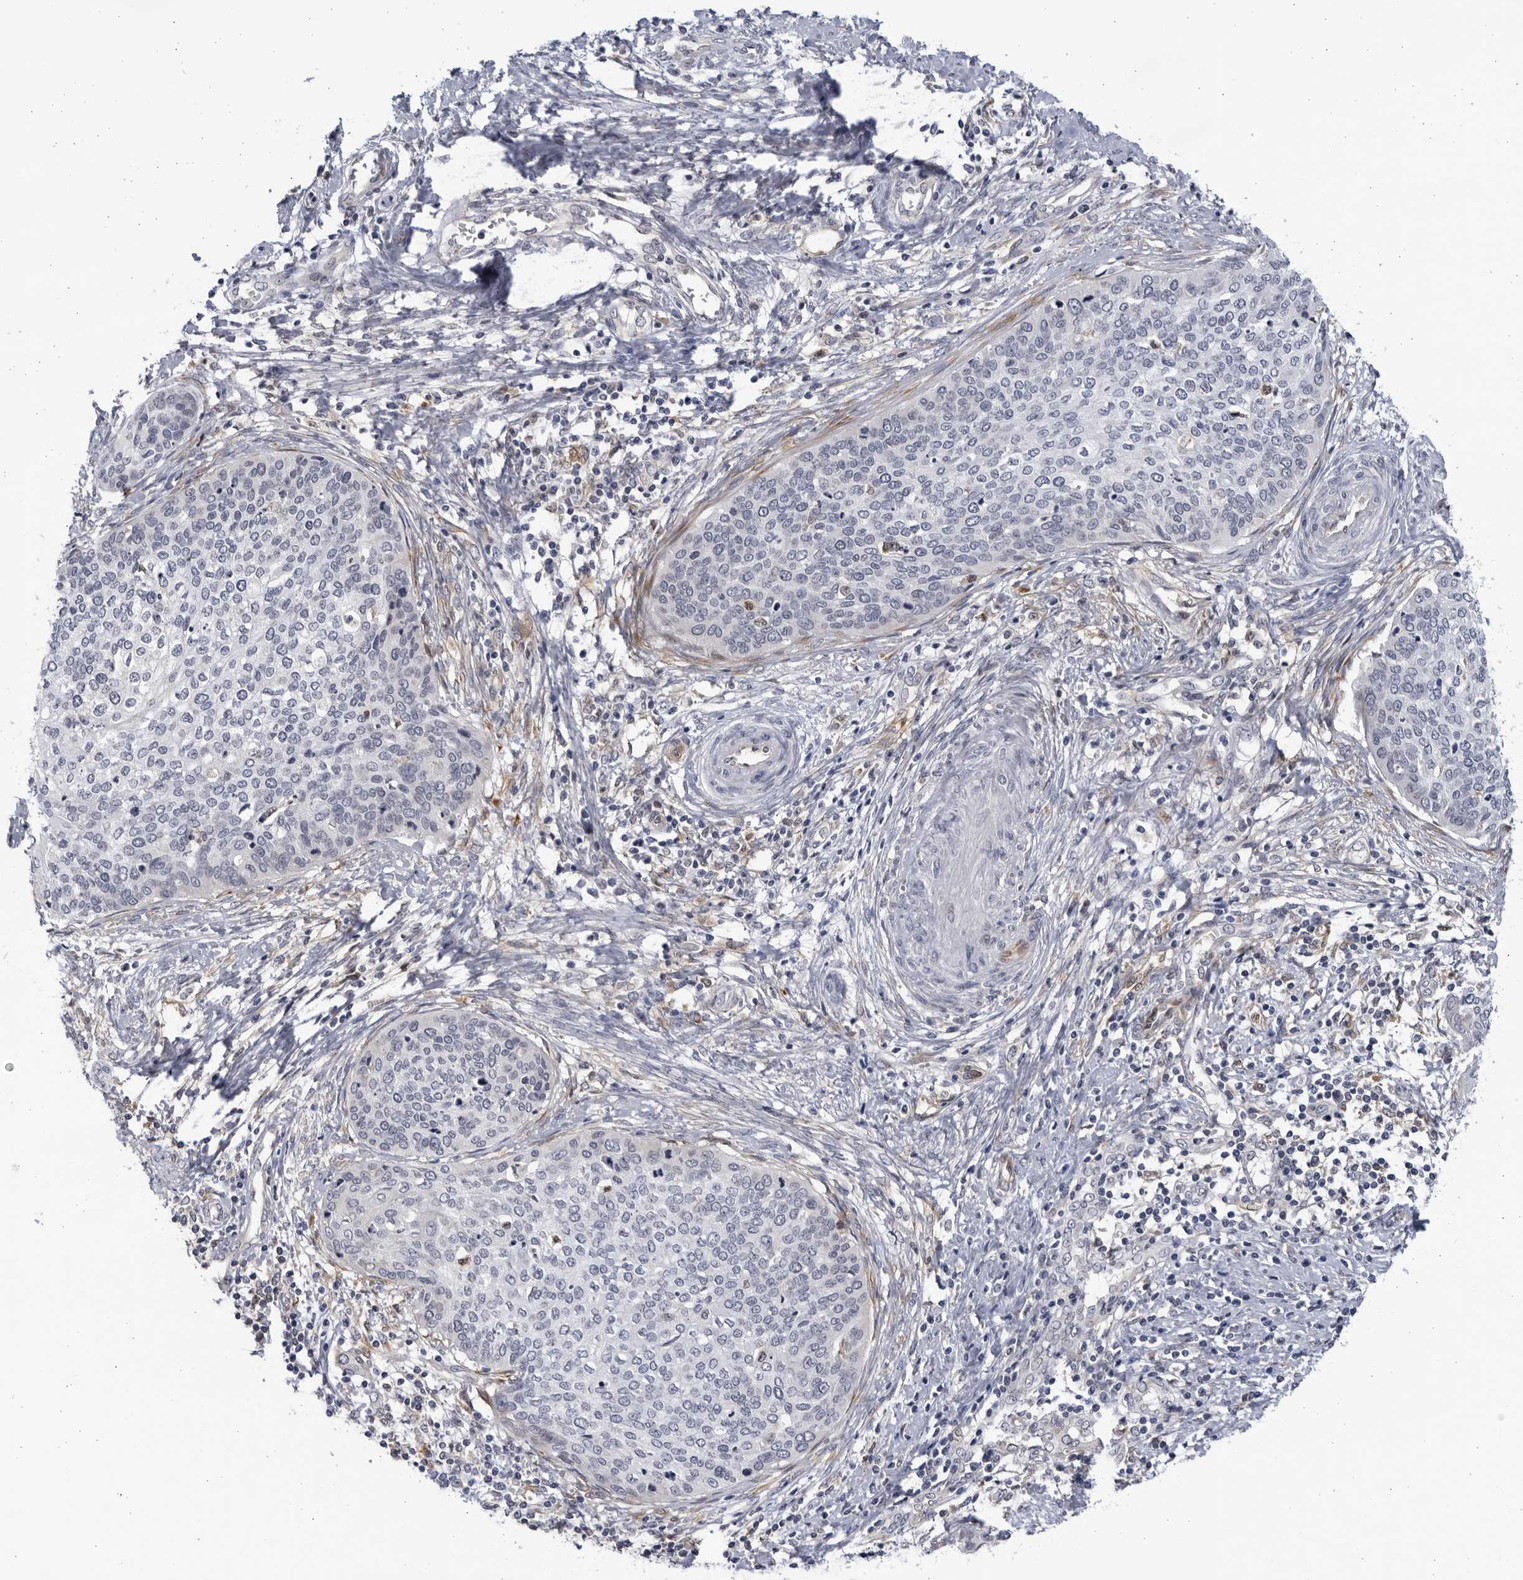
{"staining": {"intensity": "negative", "quantity": "none", "location": "none"}, "tissue": "cervical cancer", "cell_type": "Tumor cells", "image_type": "cancer", "snomed": [{"axis": "morphology", "description": "Squamous cell carcinoma, NOS"}, {"axis": "topography", "description": "Cervix"}], "caption": "Immunohistochemistry (IHC) photomicrograph of human cervical cancer stained for a protein (brown), which demonstrates no expression in tumor cells. (Stains: DAB (3,3'-diaminobenzidine) immunohistochemistry (IHC) with hematoxylin counter stain, Microscopy: brightfield microscopy at high magnification).", "gene": "BMP2K", "patient": {"sex": "female", "age": 37}}